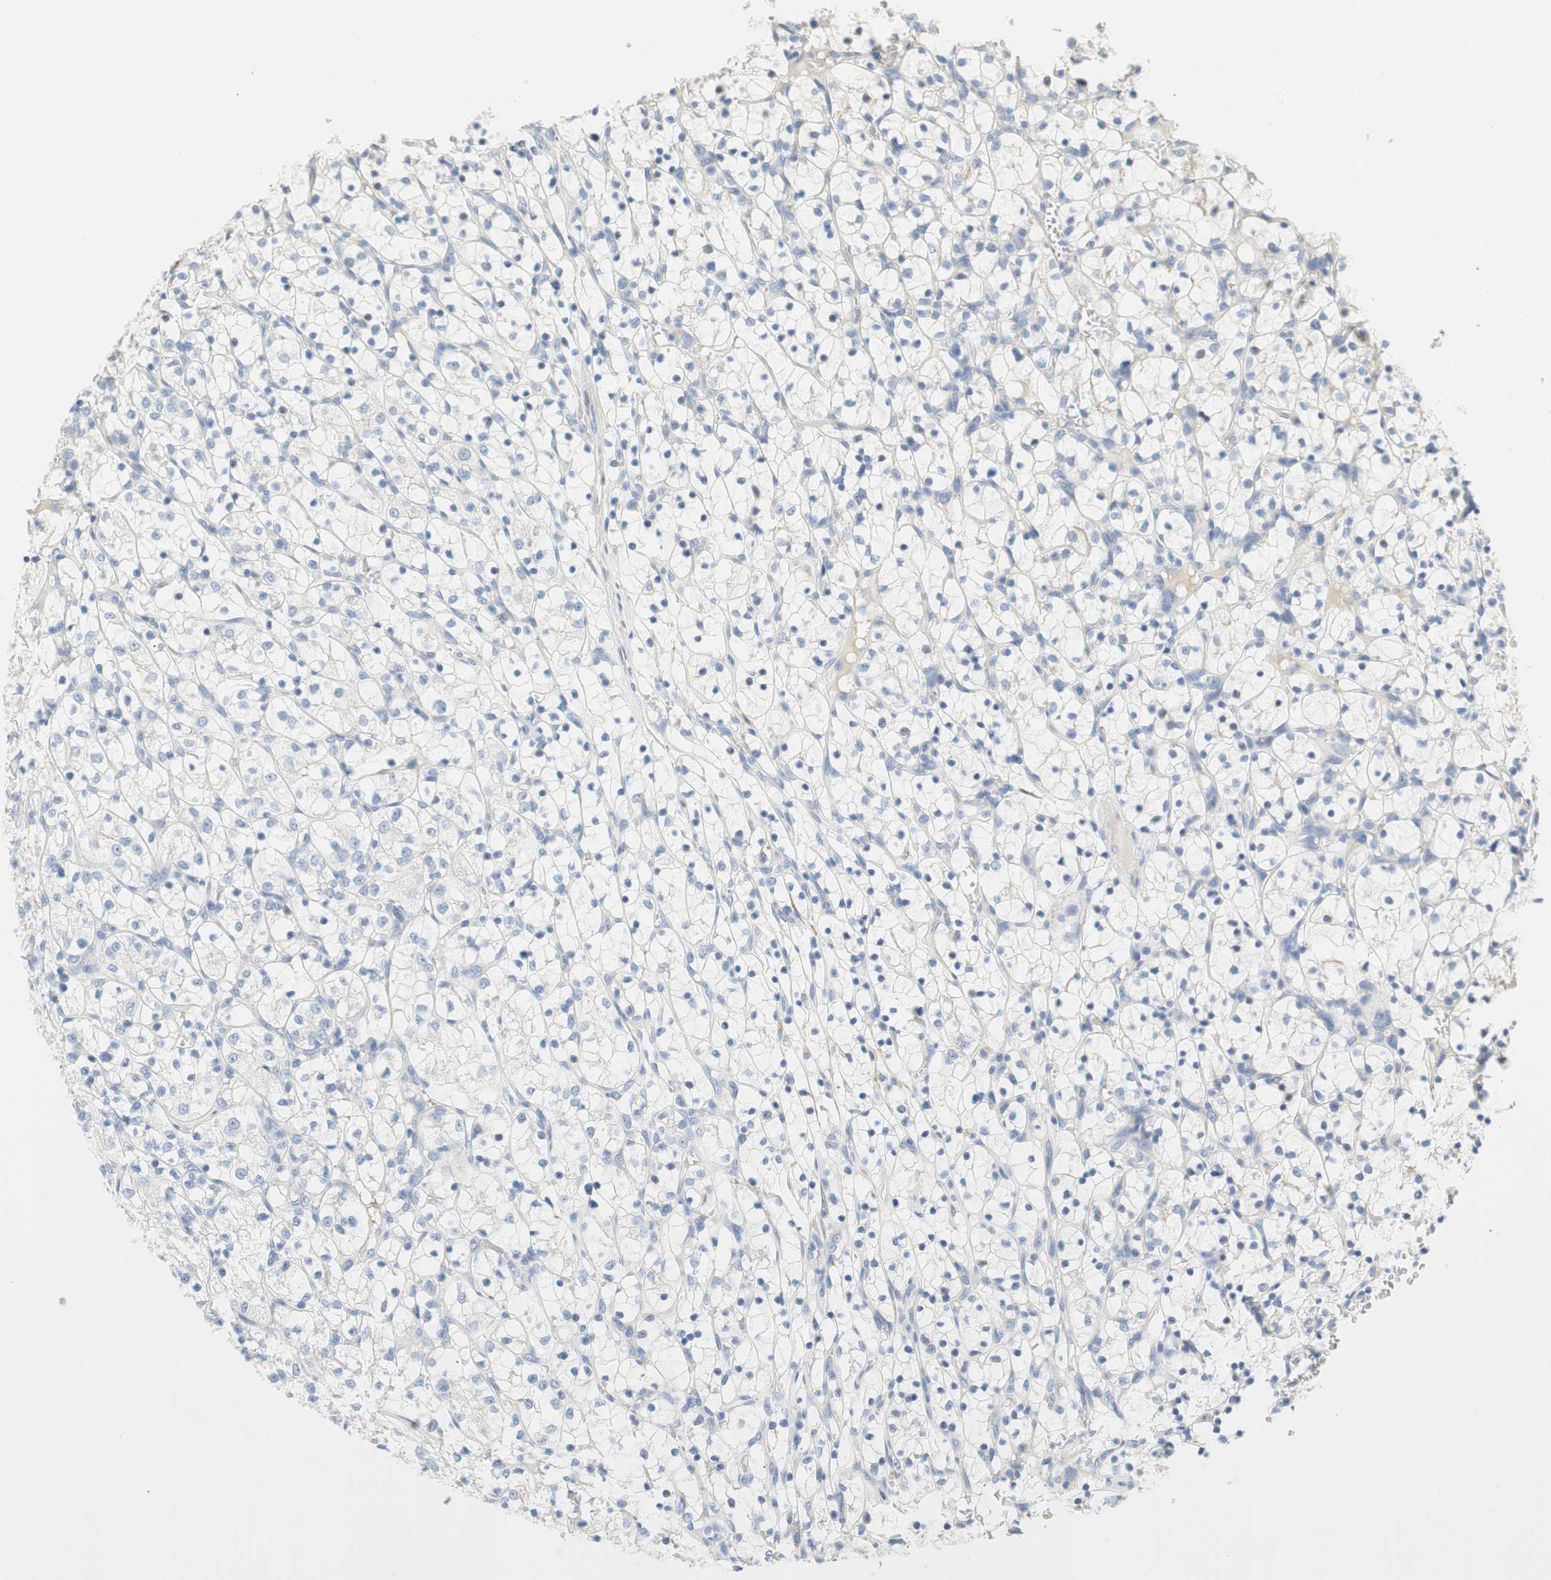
{"staining": {"intensity": "negative", "quantity": "none", "location": "none"}, "tissue": "renal cancer", "cell_type": "Tumor cells", "image_type": "cancer", "snomed": [{"axis": "morphology", "description": "Adenocarcinoma, NOS"}, {"axis": "topography", "description": "Kidney"}], "caption": "Immunohistochemical staining of adenocarcinoma (renal) displays no significant staining in tumor cells.", "gene": "CCM2L", "patient": {"sex": "female", "age": 69}}